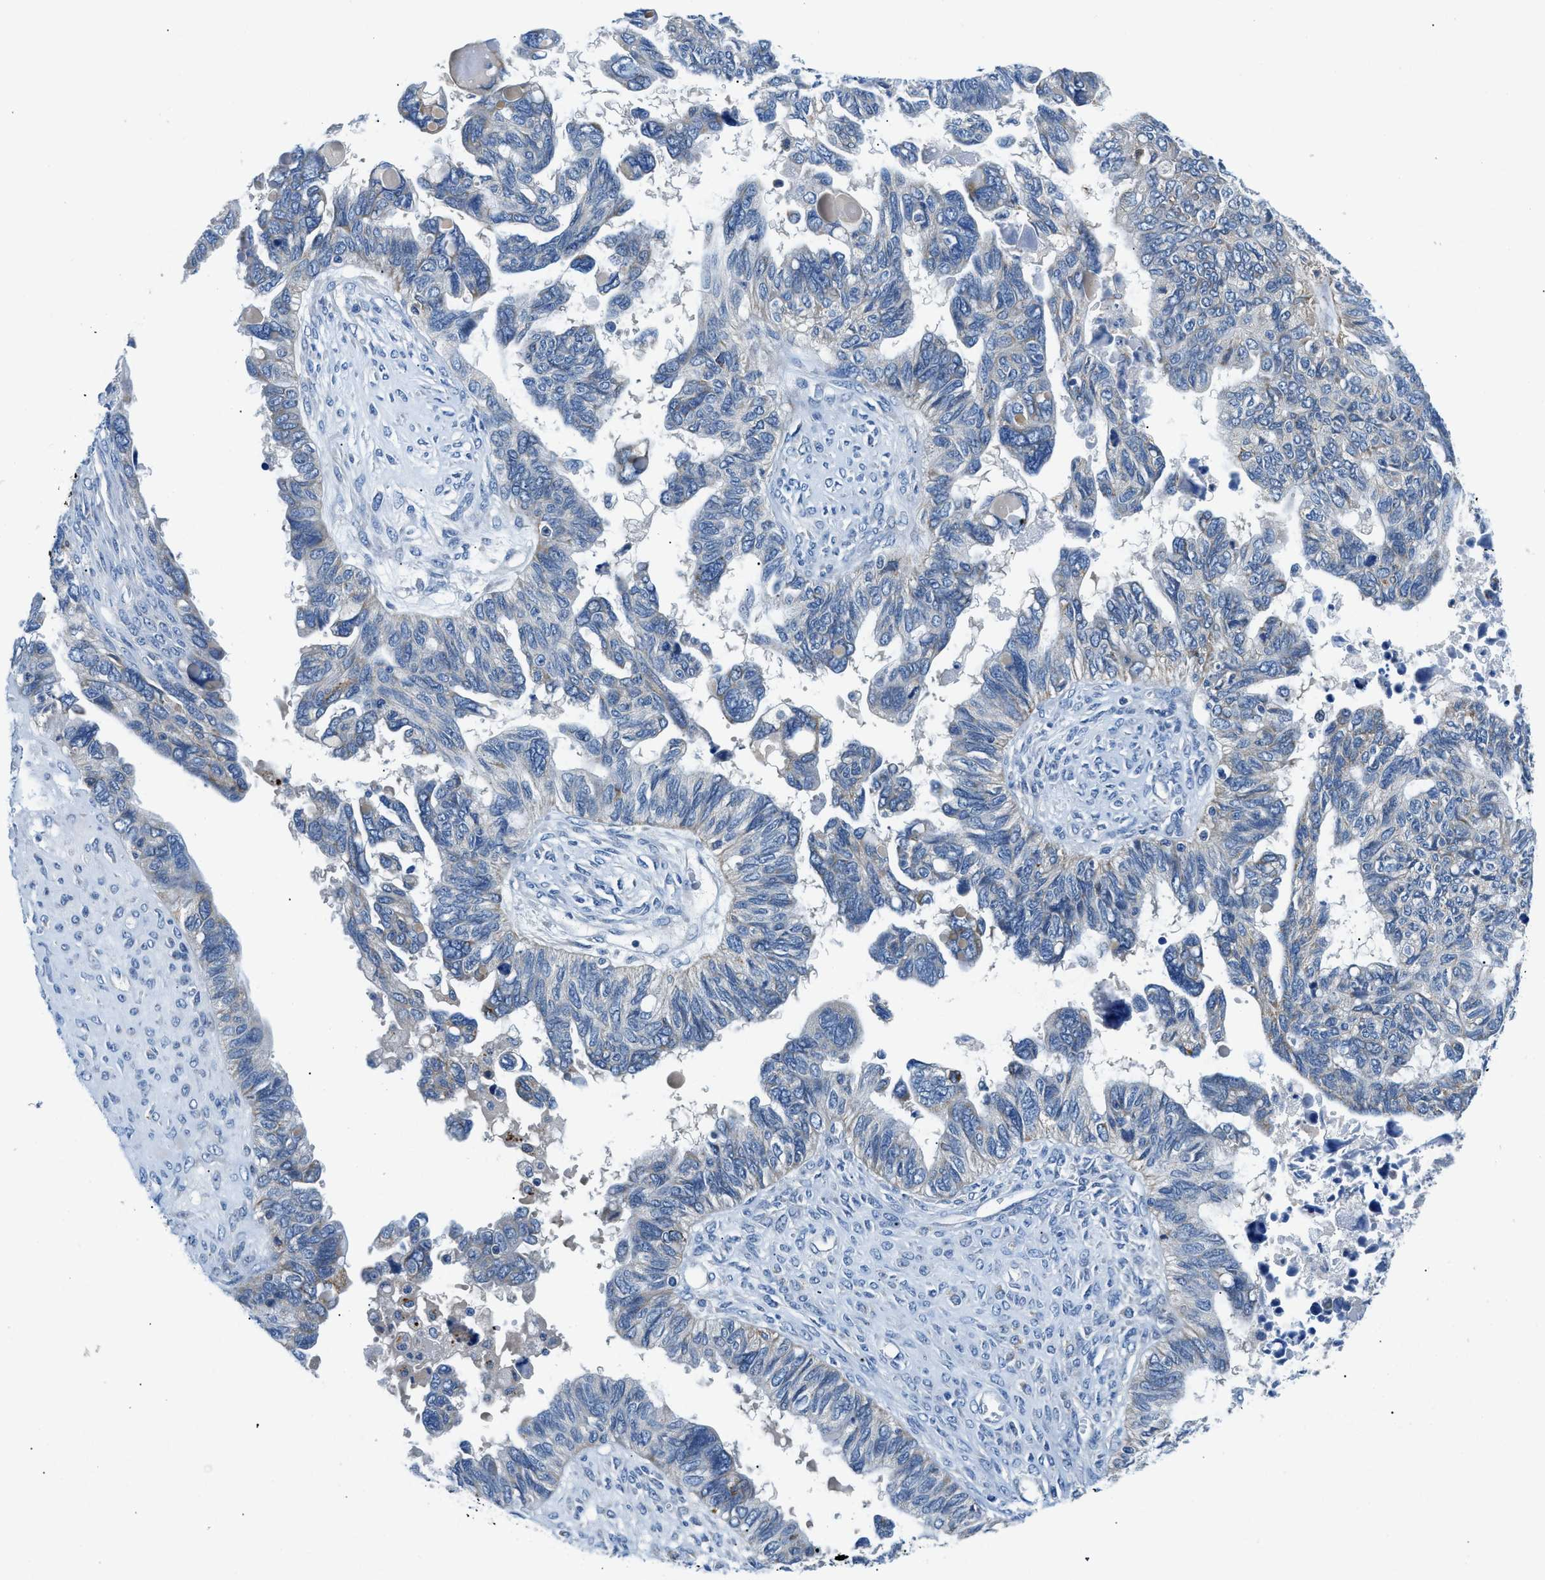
{"staining": {"intensity": "negative", "quantity": "none", "location": "none"}, "tissue": "ovarian cancer", "cell_type": "Tumor cells", "image_type": "cancer", "snomed": [{"axis": "morphology", "description": "Cystadenocarcinoma, serous, NOS"}, {"axis": "topography", "description": "Ovary"}], "caption": "Protein analysis of ovarian serous cystadenocarcinoma exhibits no significant expression in tumor cells.", "gene": "ADGRE3", "patient": {"sex": "female", "age": 79}}